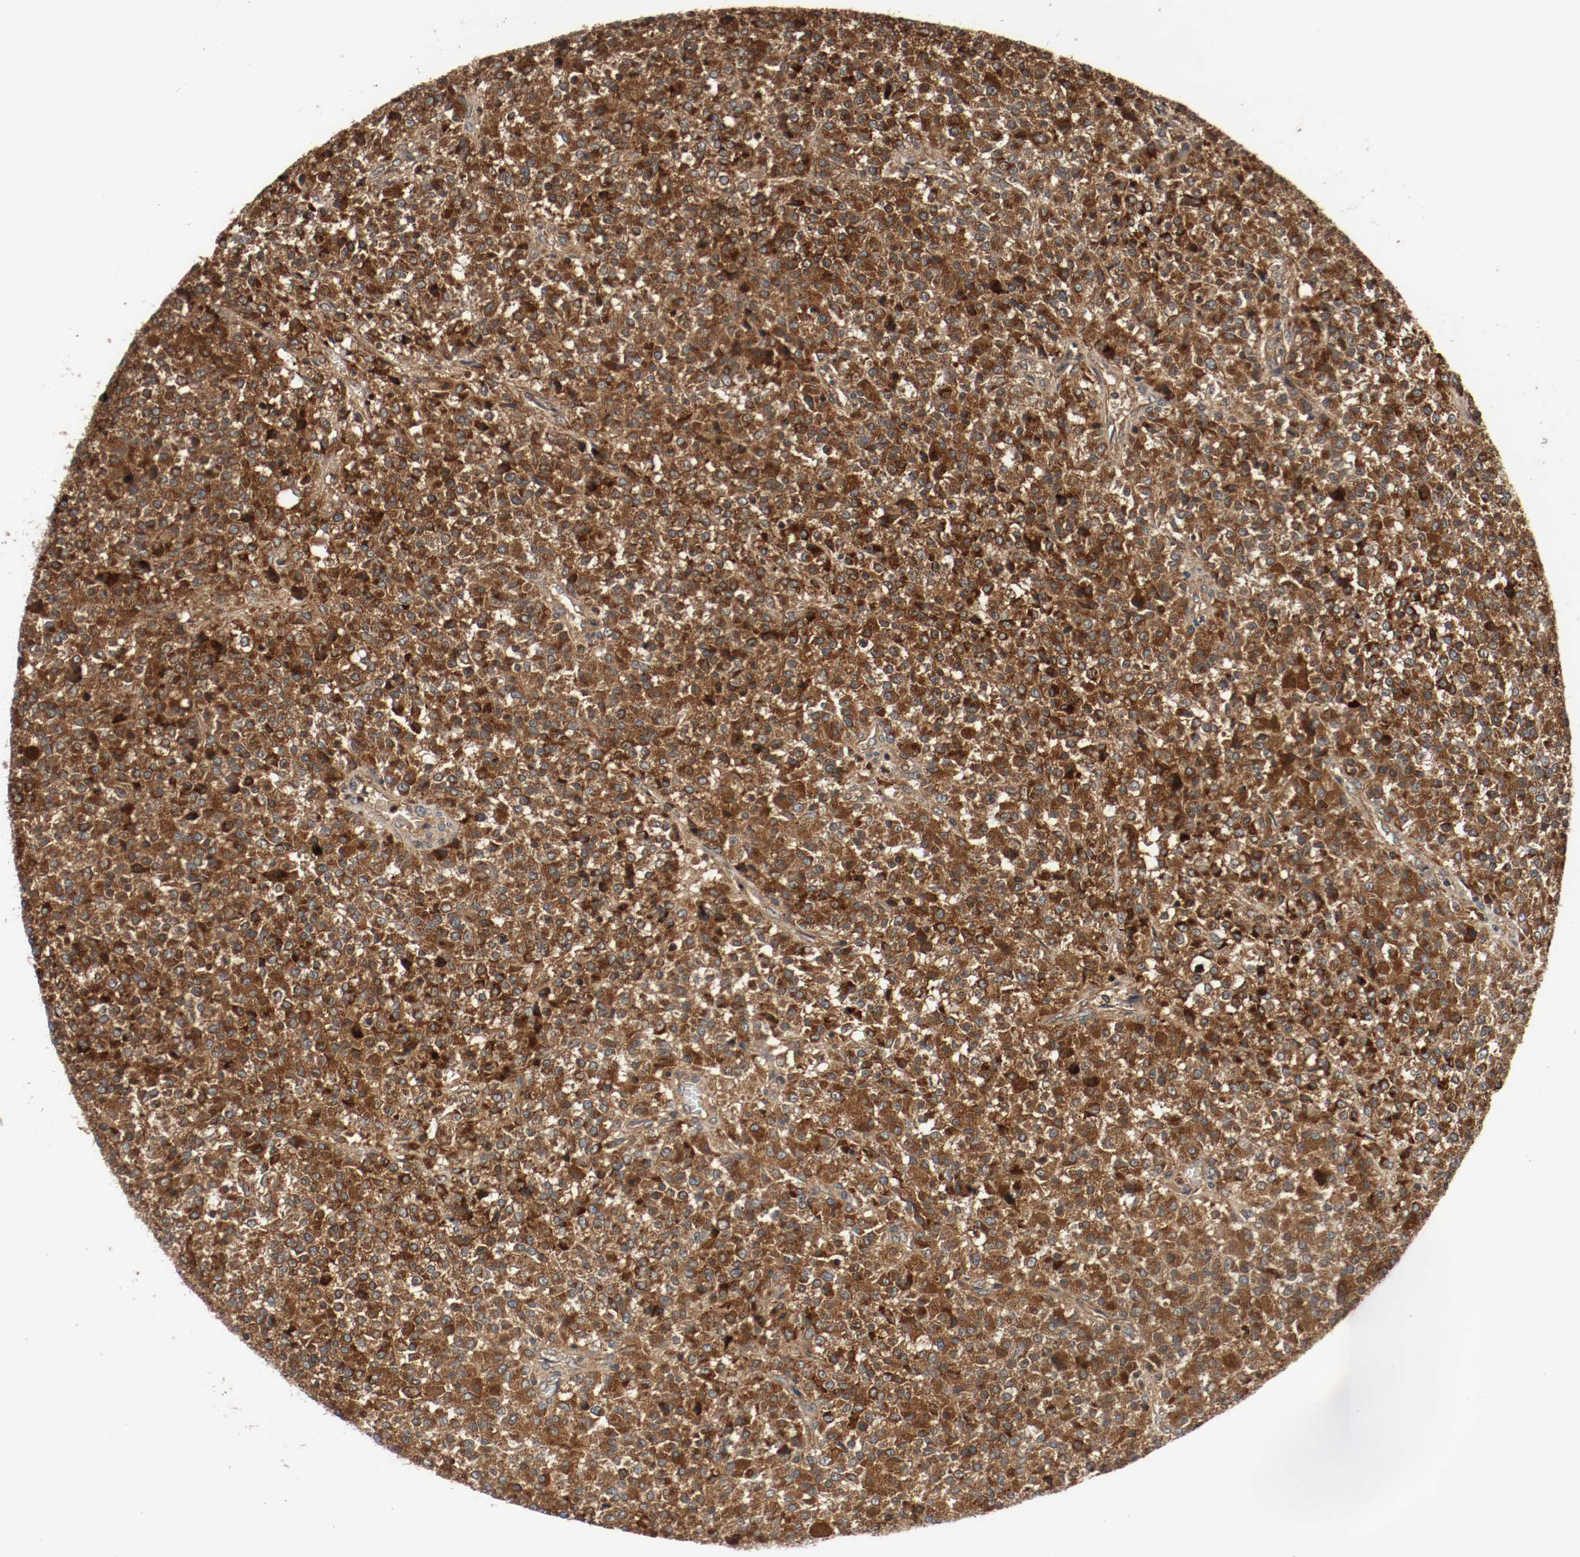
{"staining": {"intensity": "strong", "quantity": ">75%", "location": "cytoplasmic/membranous"}, "tissue": "testis cancer", "cell_type": "Tumor cells", "image_type": "cancer", "snomed": [{"axis": "morphology", "description": "Seminoma, NOS"}, {"axis": "topography", "description": "Testis"}], "caption": "Tumor cells exhibit strong cytoplasmic/membranous staining in approximately >75% of cells in testis cancer (seminoma).", "gene": "LAMP2", "patient": {"sex": "male", "age": 59}}